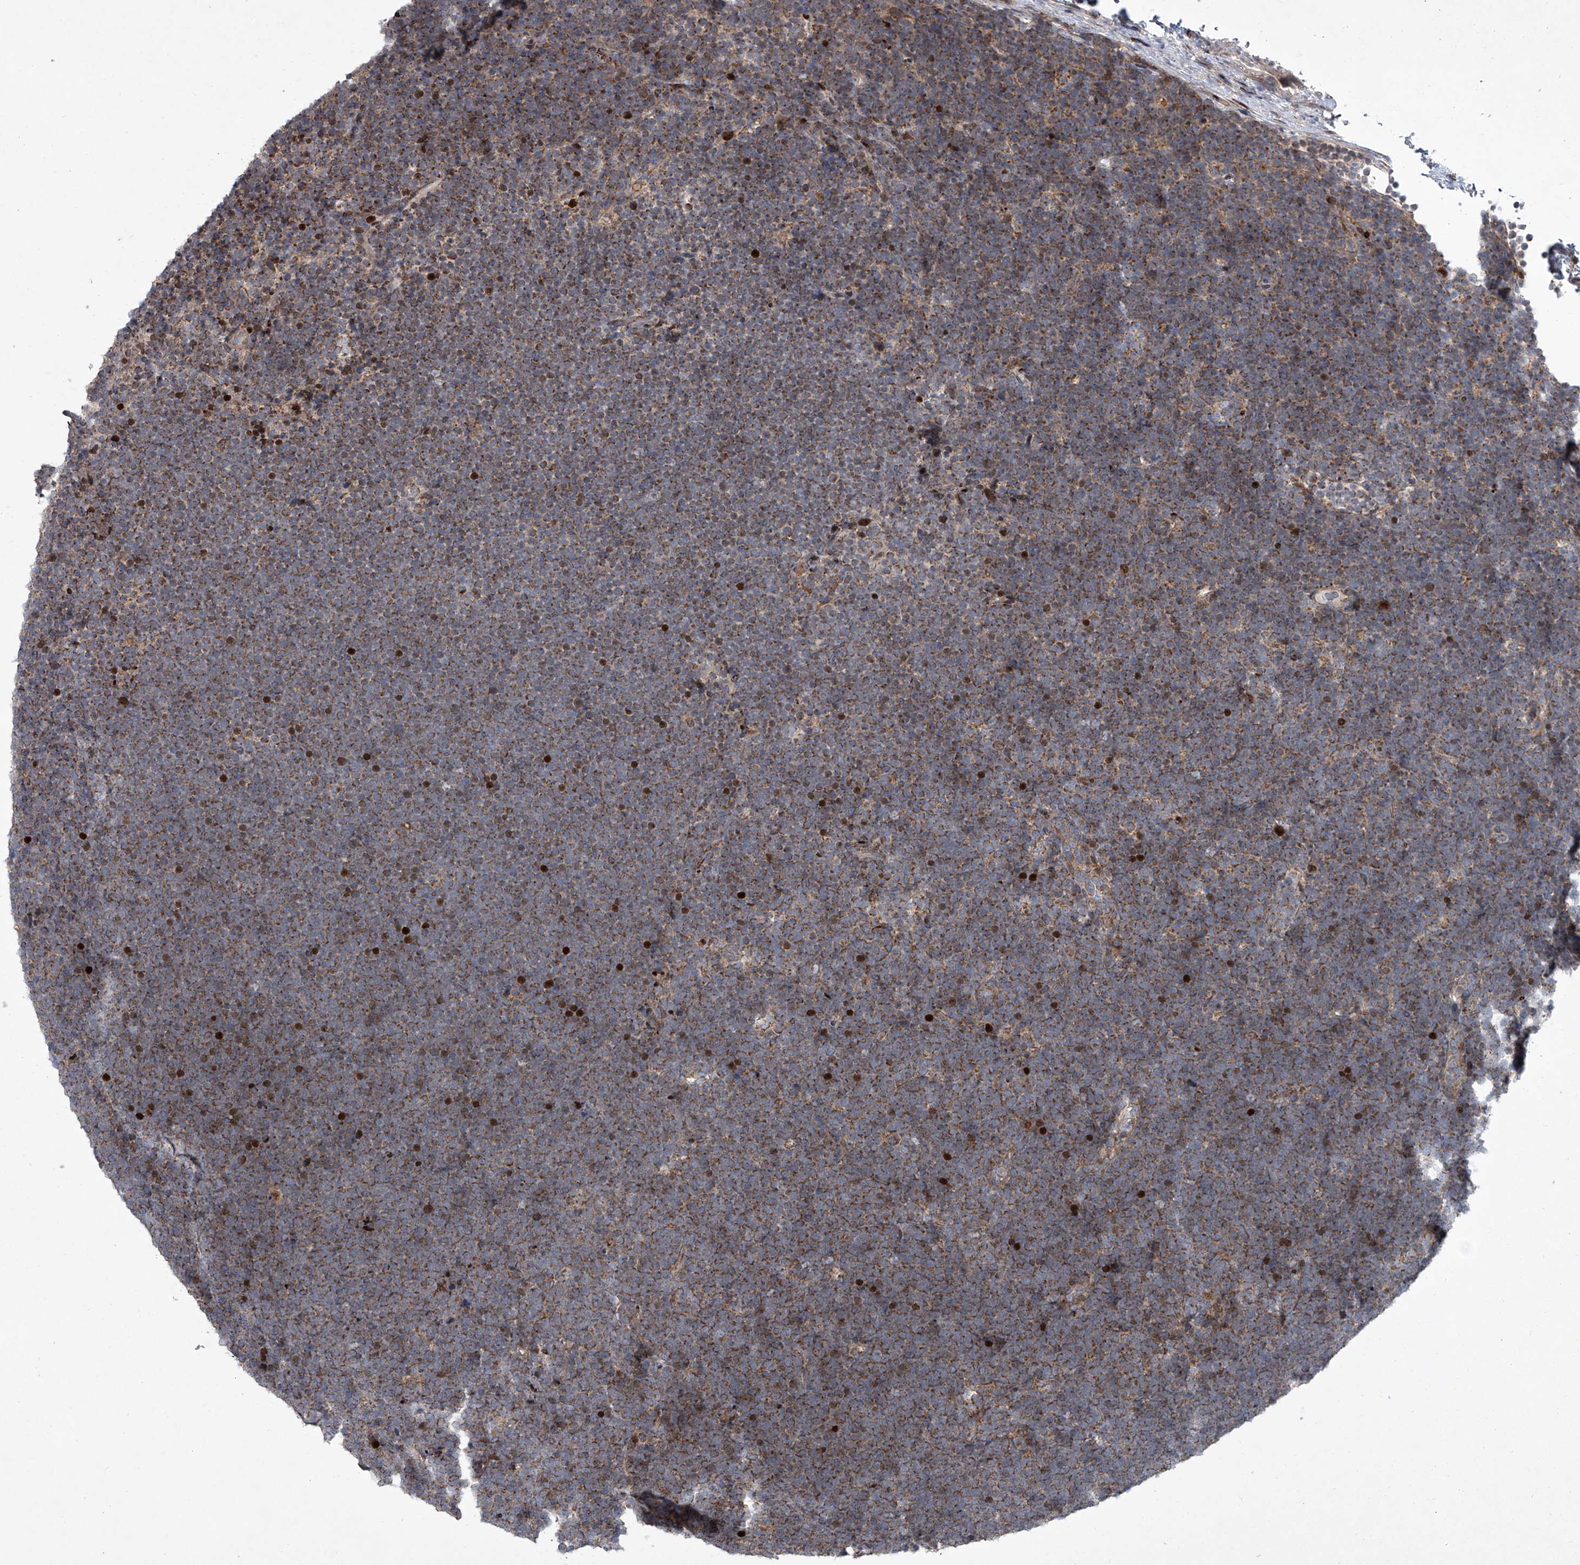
{"staining": {"intensity": "moderate", "quantity": ">75%", "location": "cytoplasmic/membranous"}, "tissue": "lymphoma", "cell_type": "Tumor cells", "image_type": "cancer", "snomed": [{"axis": "morphology", "description": "Malignant lymphoma, non-Hodgkin's type, High grade"}, {"axis": "topography", "description": "Lymph node"}], "caption": "High-grade malignant lymphoma, non-Hodgkin's type stained with DAB immunohistochemistry (IHC) displays medium levels of moderate cytoplasmic/membranous positivity in about >75% of tumor cells. (DAB IHC with brightfield microscopy, high magnification).", "gene": "STRADA", "patient": {"sex": "male", "age": 13}}